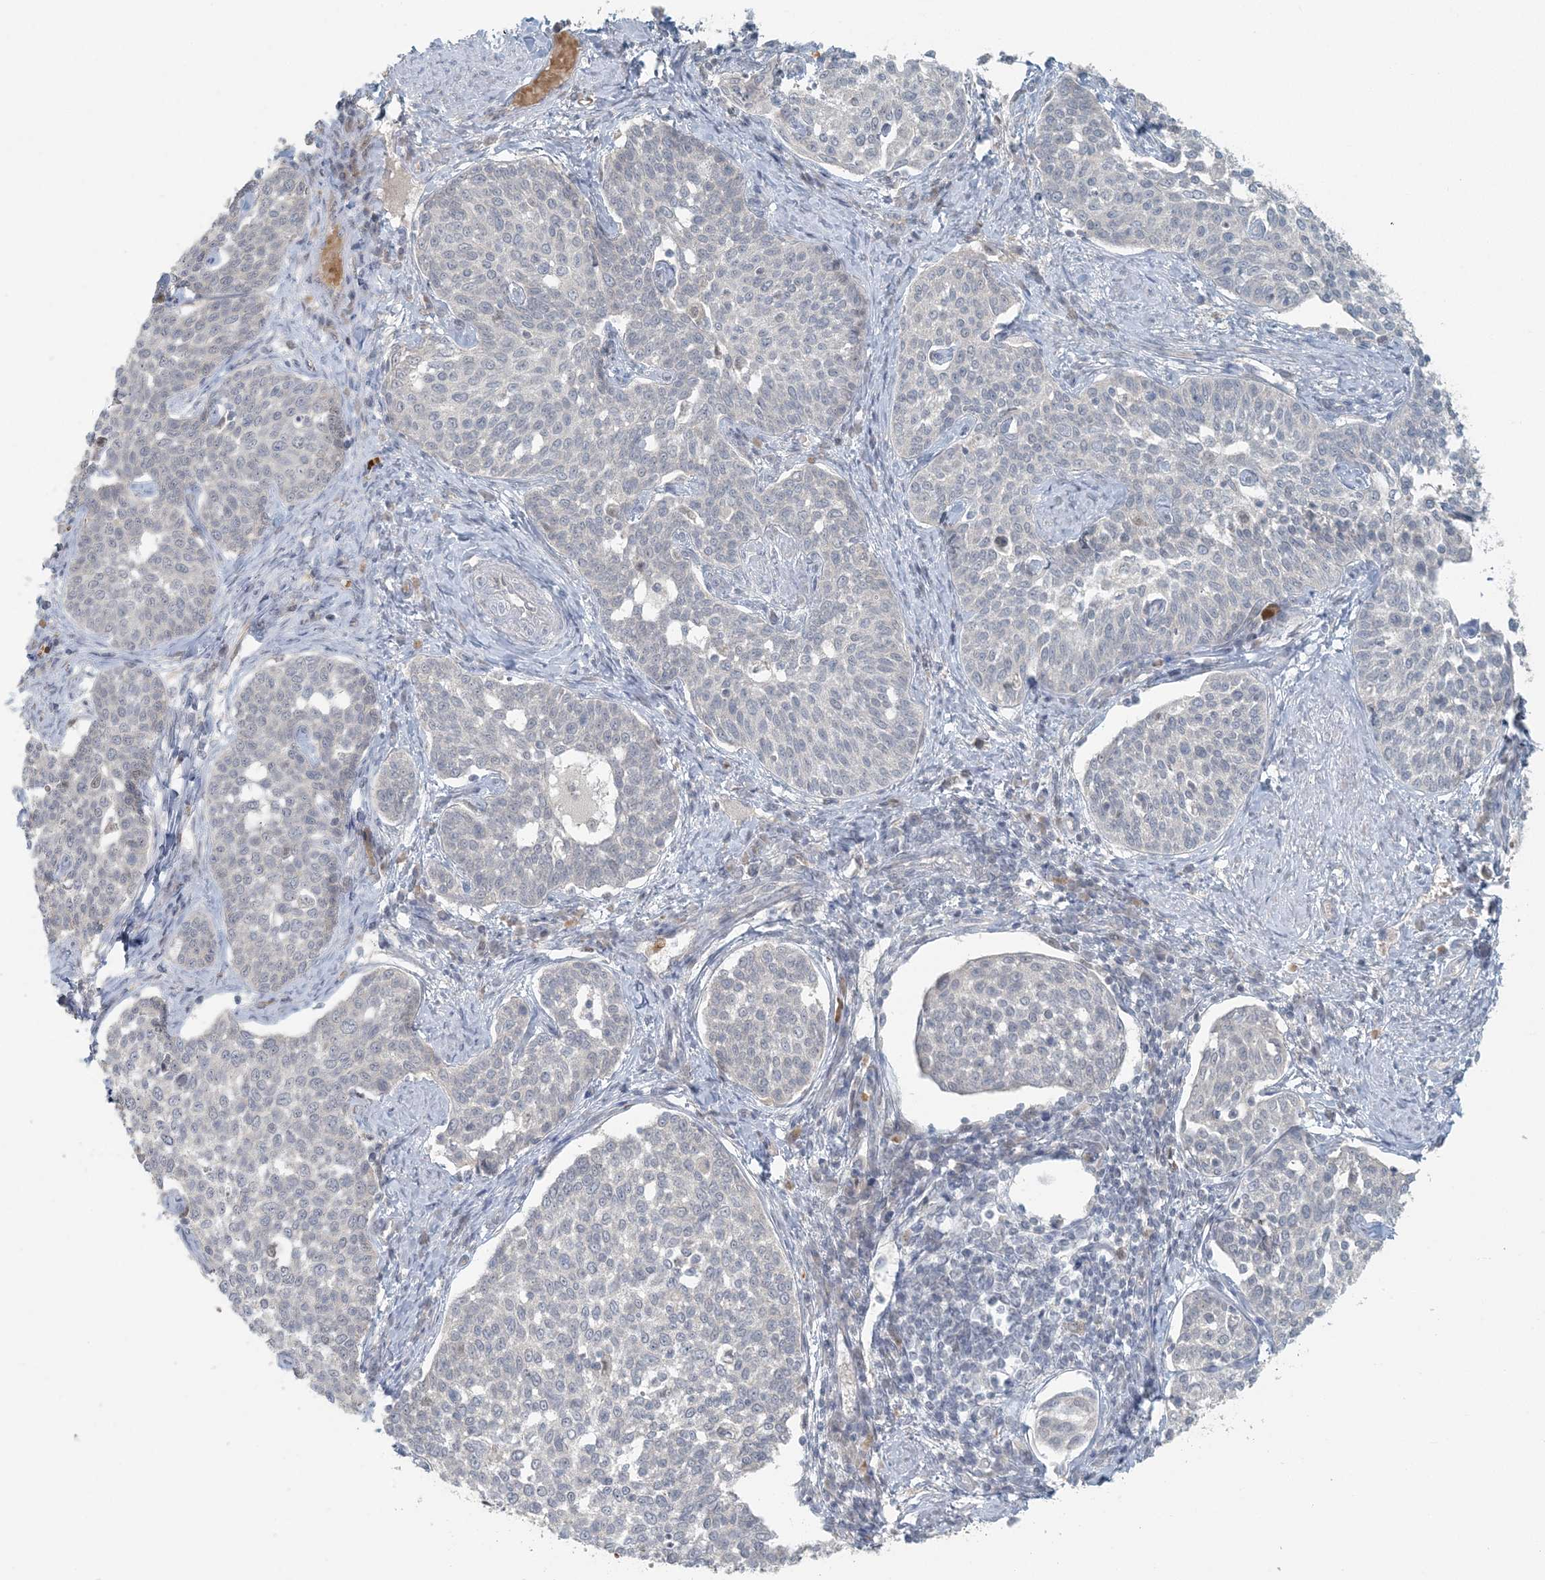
{"staining": {"intensity": "negative", "quantity": "none", "location": "none"}, "tissue": "cervical cancer", "cell_type": "Tumor cells", "image_type": "cancer", "snomed": [{"axis": "morphology", "description": "Squamous cell carcinoma, NOS"}, {"axis": "topography", "description": "Cervix"}], "caption": "High magnification brightfield microscopy of squamous cell carcinoma (cervical) stained with DAB (brown) and counterstained with hematoxylin (blue): tumor cells show no significant expression.", "gene": "CTDNEP1", "patient": {"sex": "female", "age": 34}}